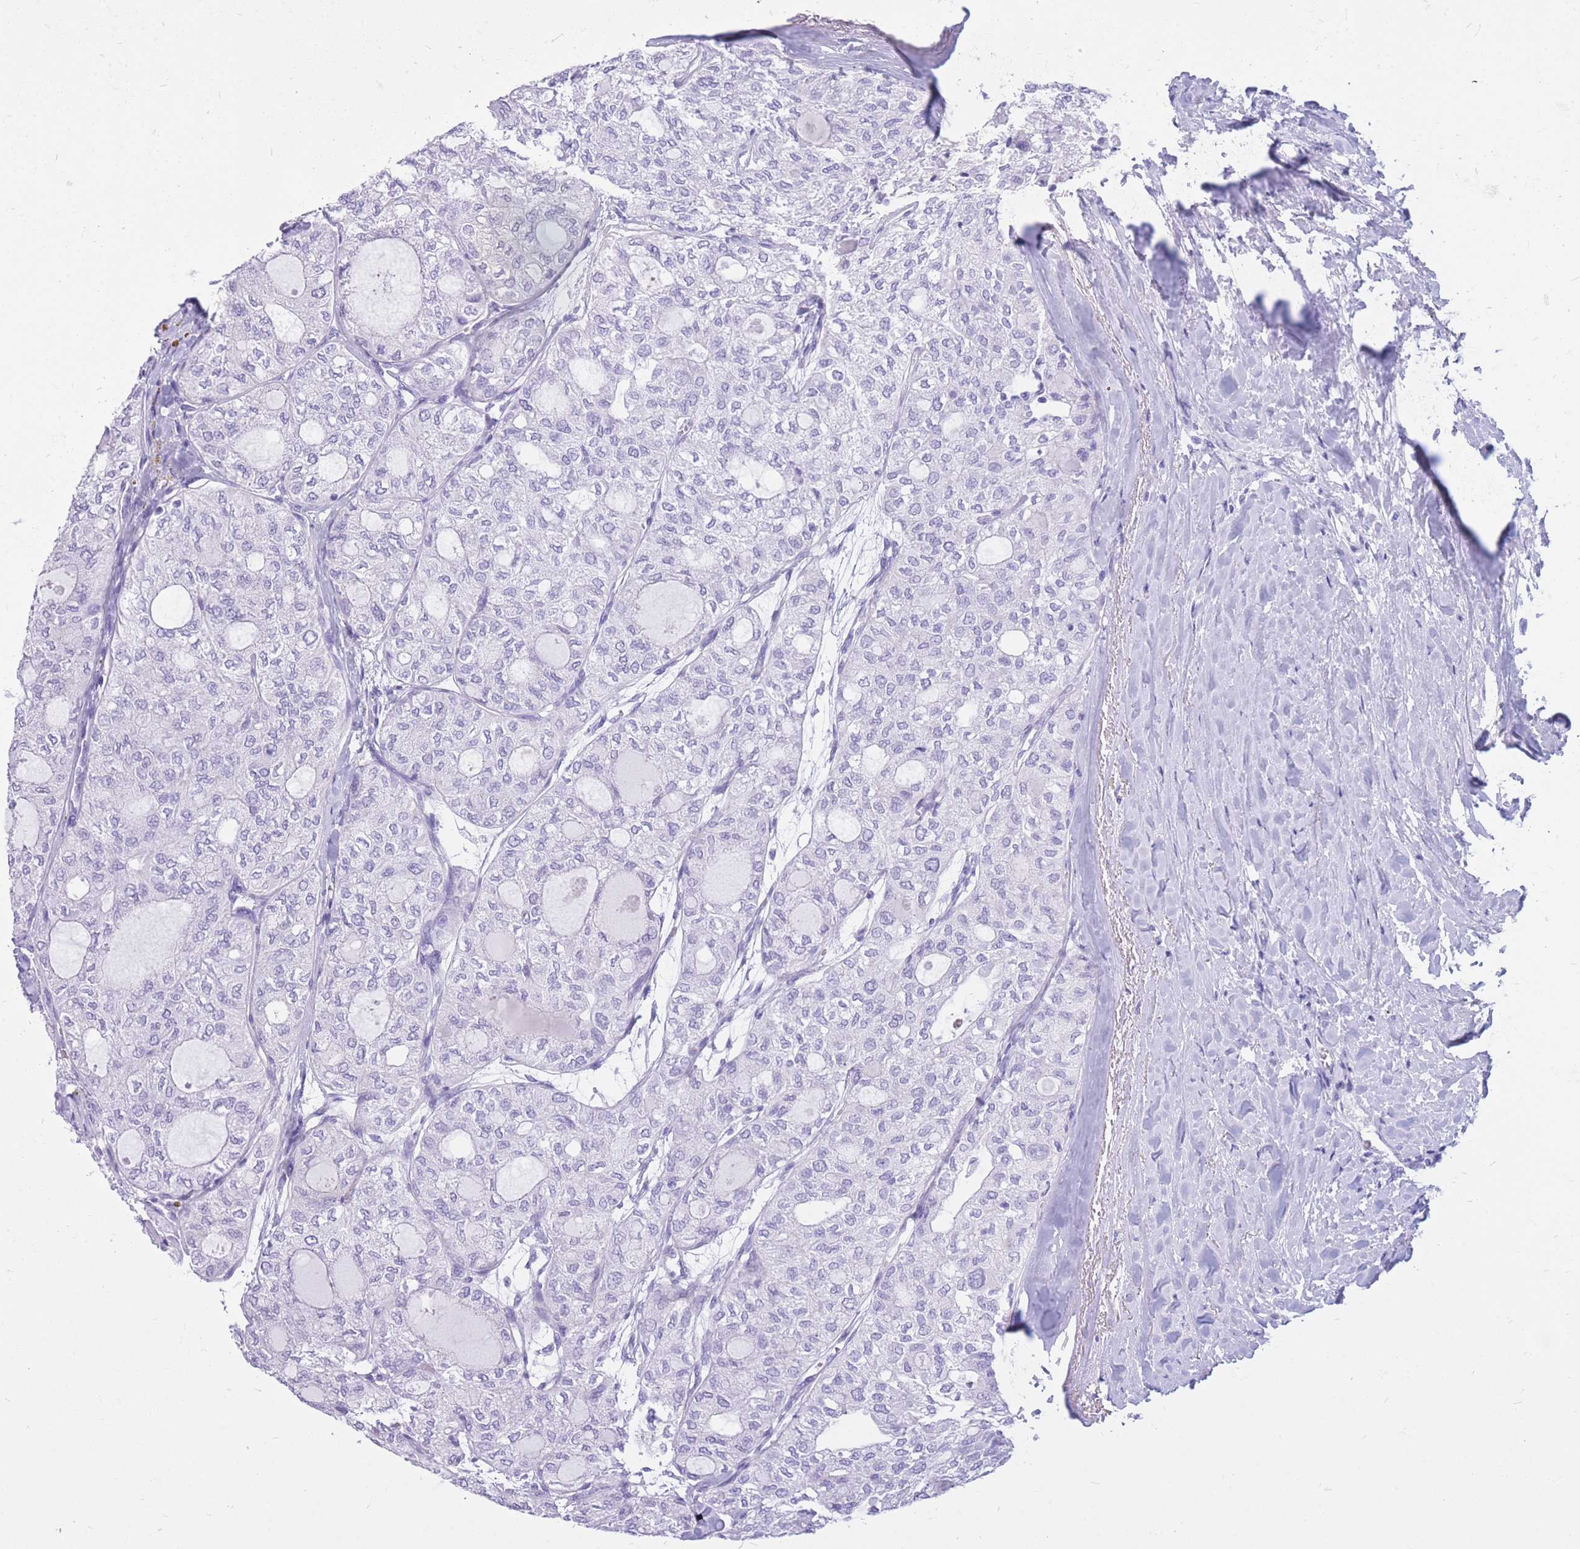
{"staining": {"intensity": "negative", "quantity": "none", "location": "none"}, "tissue": "thyroid cancer", "cell_type": "Tumor cells", "image_type": "cancer", "snomed": [{"axis": "morphology", "description": "Follicular adenoma carcinoma, NOS"}, {"axis": "topography", "description": "Thyroid gland"}], "caption": "Immunohistochemistry of human thyroid cancer (follicular adenoma carcinoma) exhibits no expression in tumor cells.", "gene": "CYP21A2", "patient": {"sex": "male", "age": 75}}